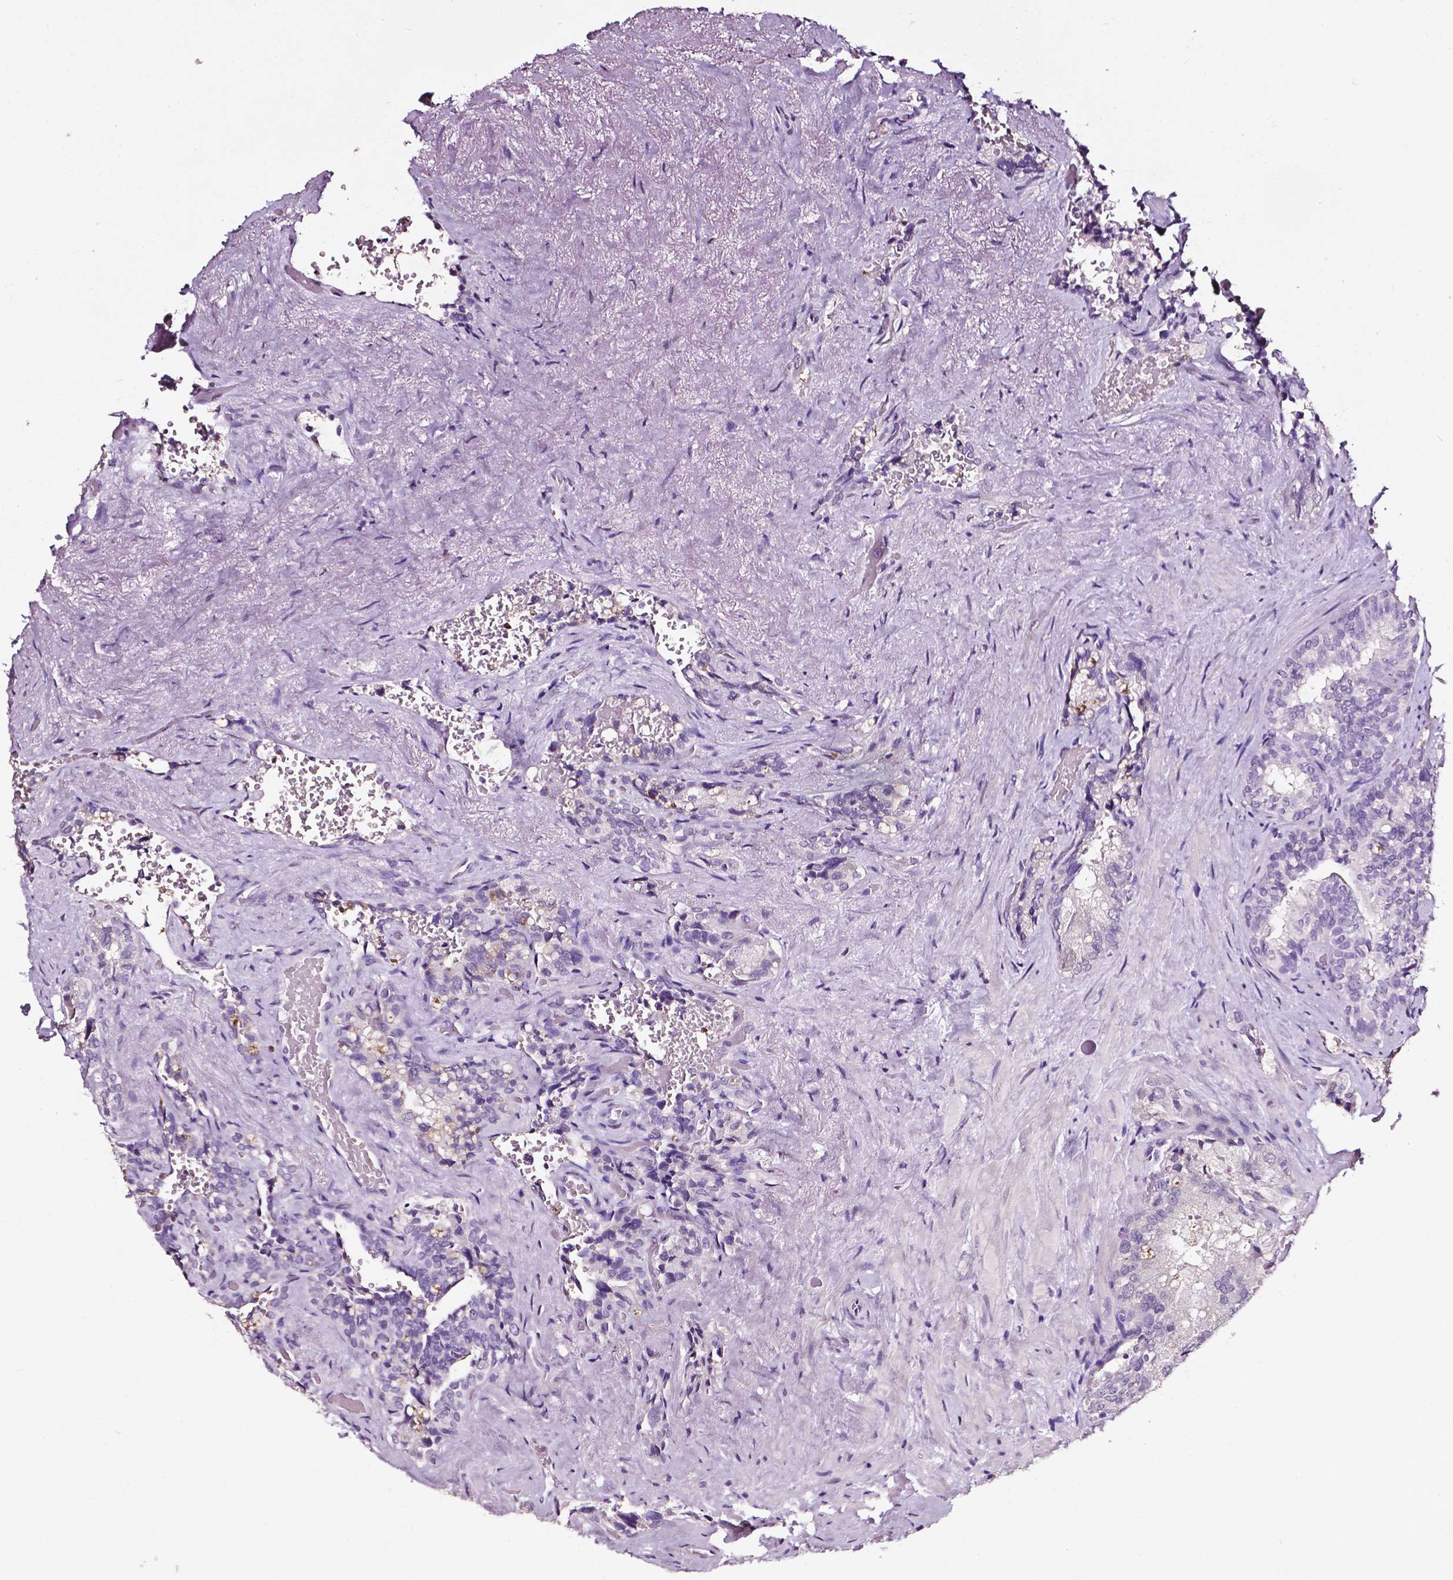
{"staining": {"intensity": "negative", "quantity": "none", "location": "none"}, "tissue": "seminal vesicle", "cell_type": "Glandular cells", "image_type": "normal", "snomed": [{"axis": "morphology", "description": "Normal tissue, NOS"}, {"axis": "topography", "description": "Seminal veicle"}], "caption": "Seminal vesicle was stained to show a protein in brown. There is no significant positivity in glandular cells. (DAB (3,3'-diaminobenzidine) IHC visualized using brightfield microscopy, high magnification).", "gene": "DEFA5", "patient": {"sex": "male", "age": 69}}